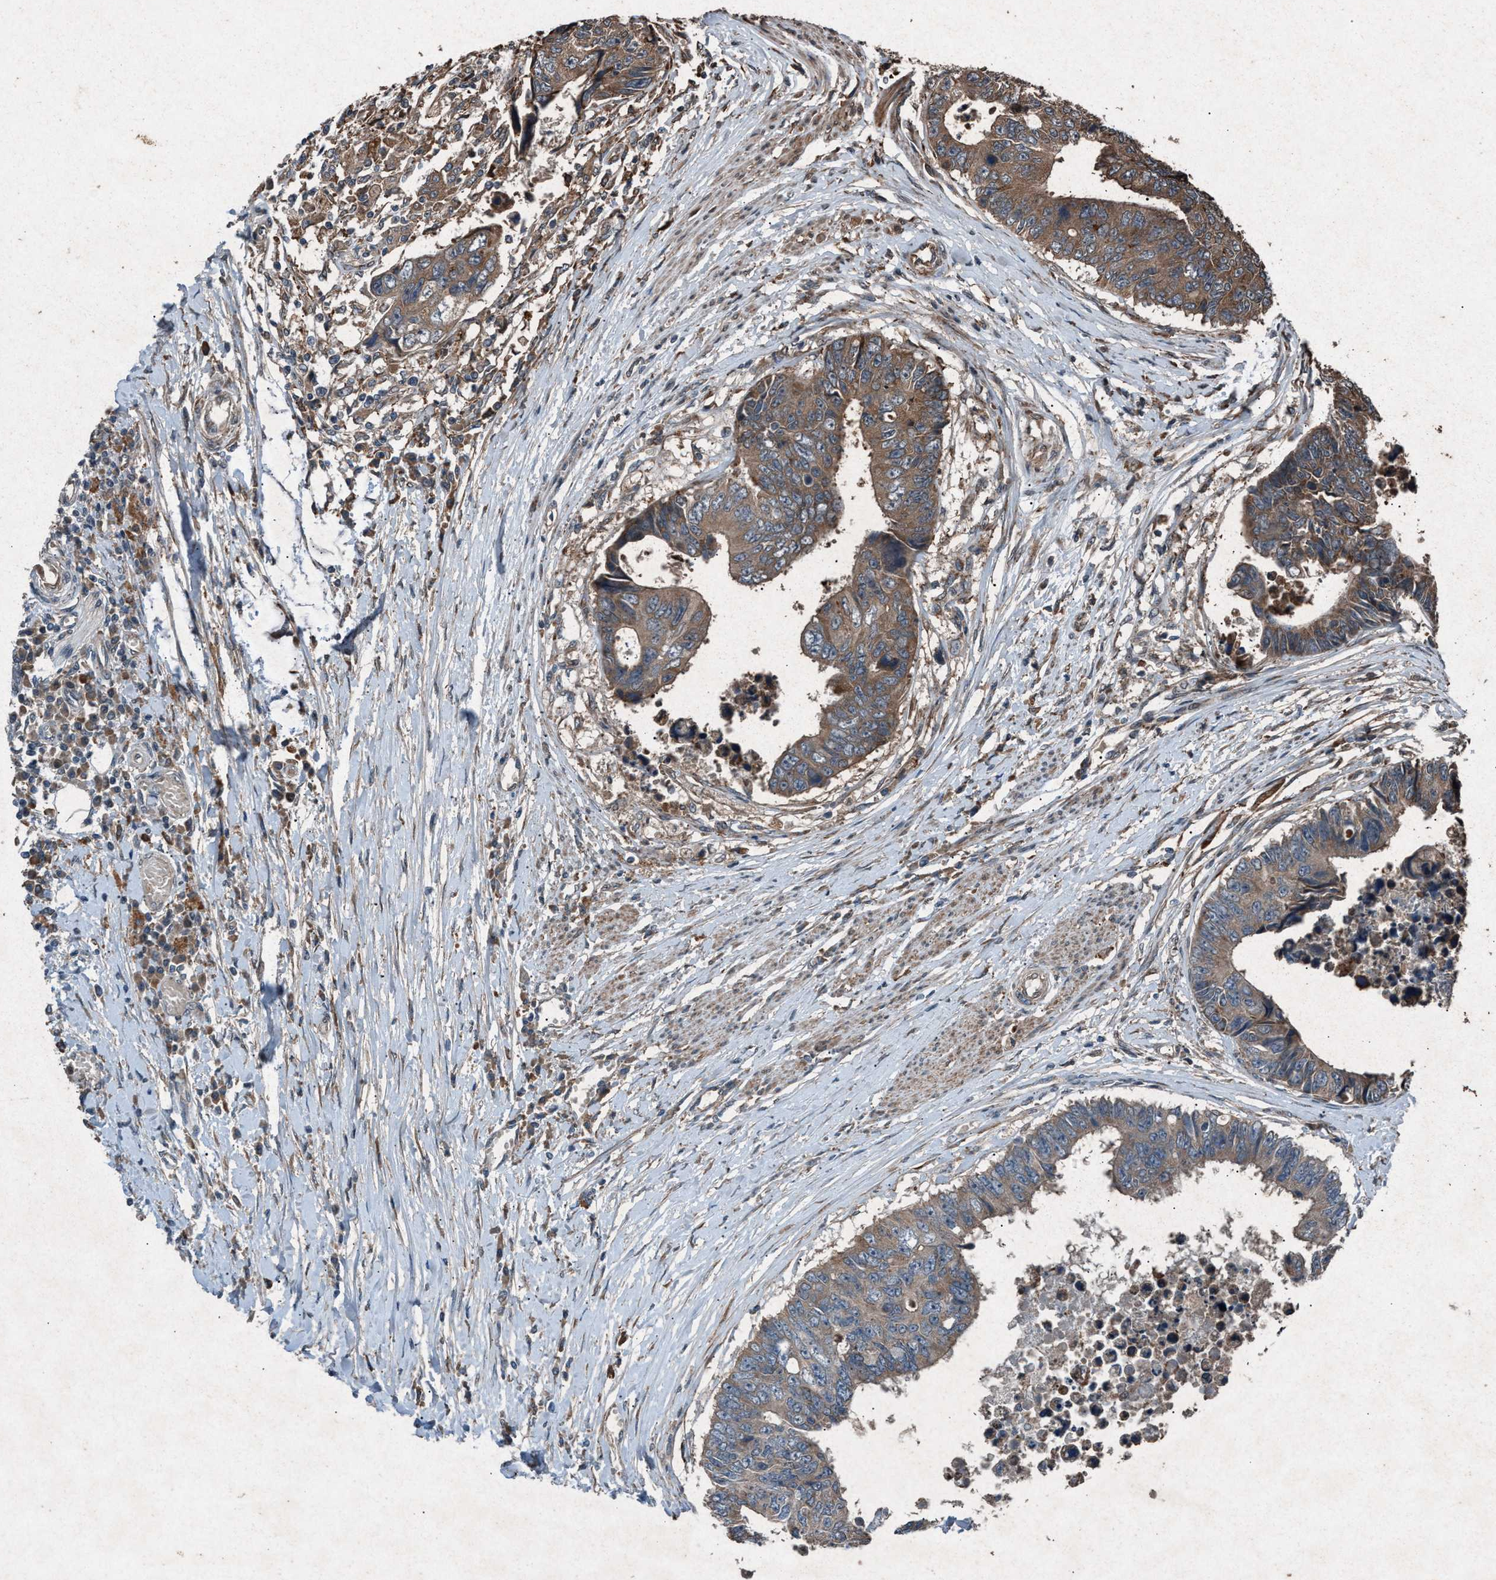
{"staining": {"intensity": "moderate", "quantity": ">75%", "location": "cytoplasmic/membranous"}, "tissue": "colorectal cancer", "cell_type": "Tumor cells", "image_type": "cancer", "snomed": [{"axis": "morphology", "description": "Adenocarcinoma, NOS"}, {"axis": "topography", "description": "Rectum"}], "caption": "Immunohistochemical staining of colorectal cancer exhibits moderate cytoplasmic/membranous protein positivity in approximately >75% of tumor cells.", "gene": "CALR", "patient": {"sex": "male", "age": 84}}